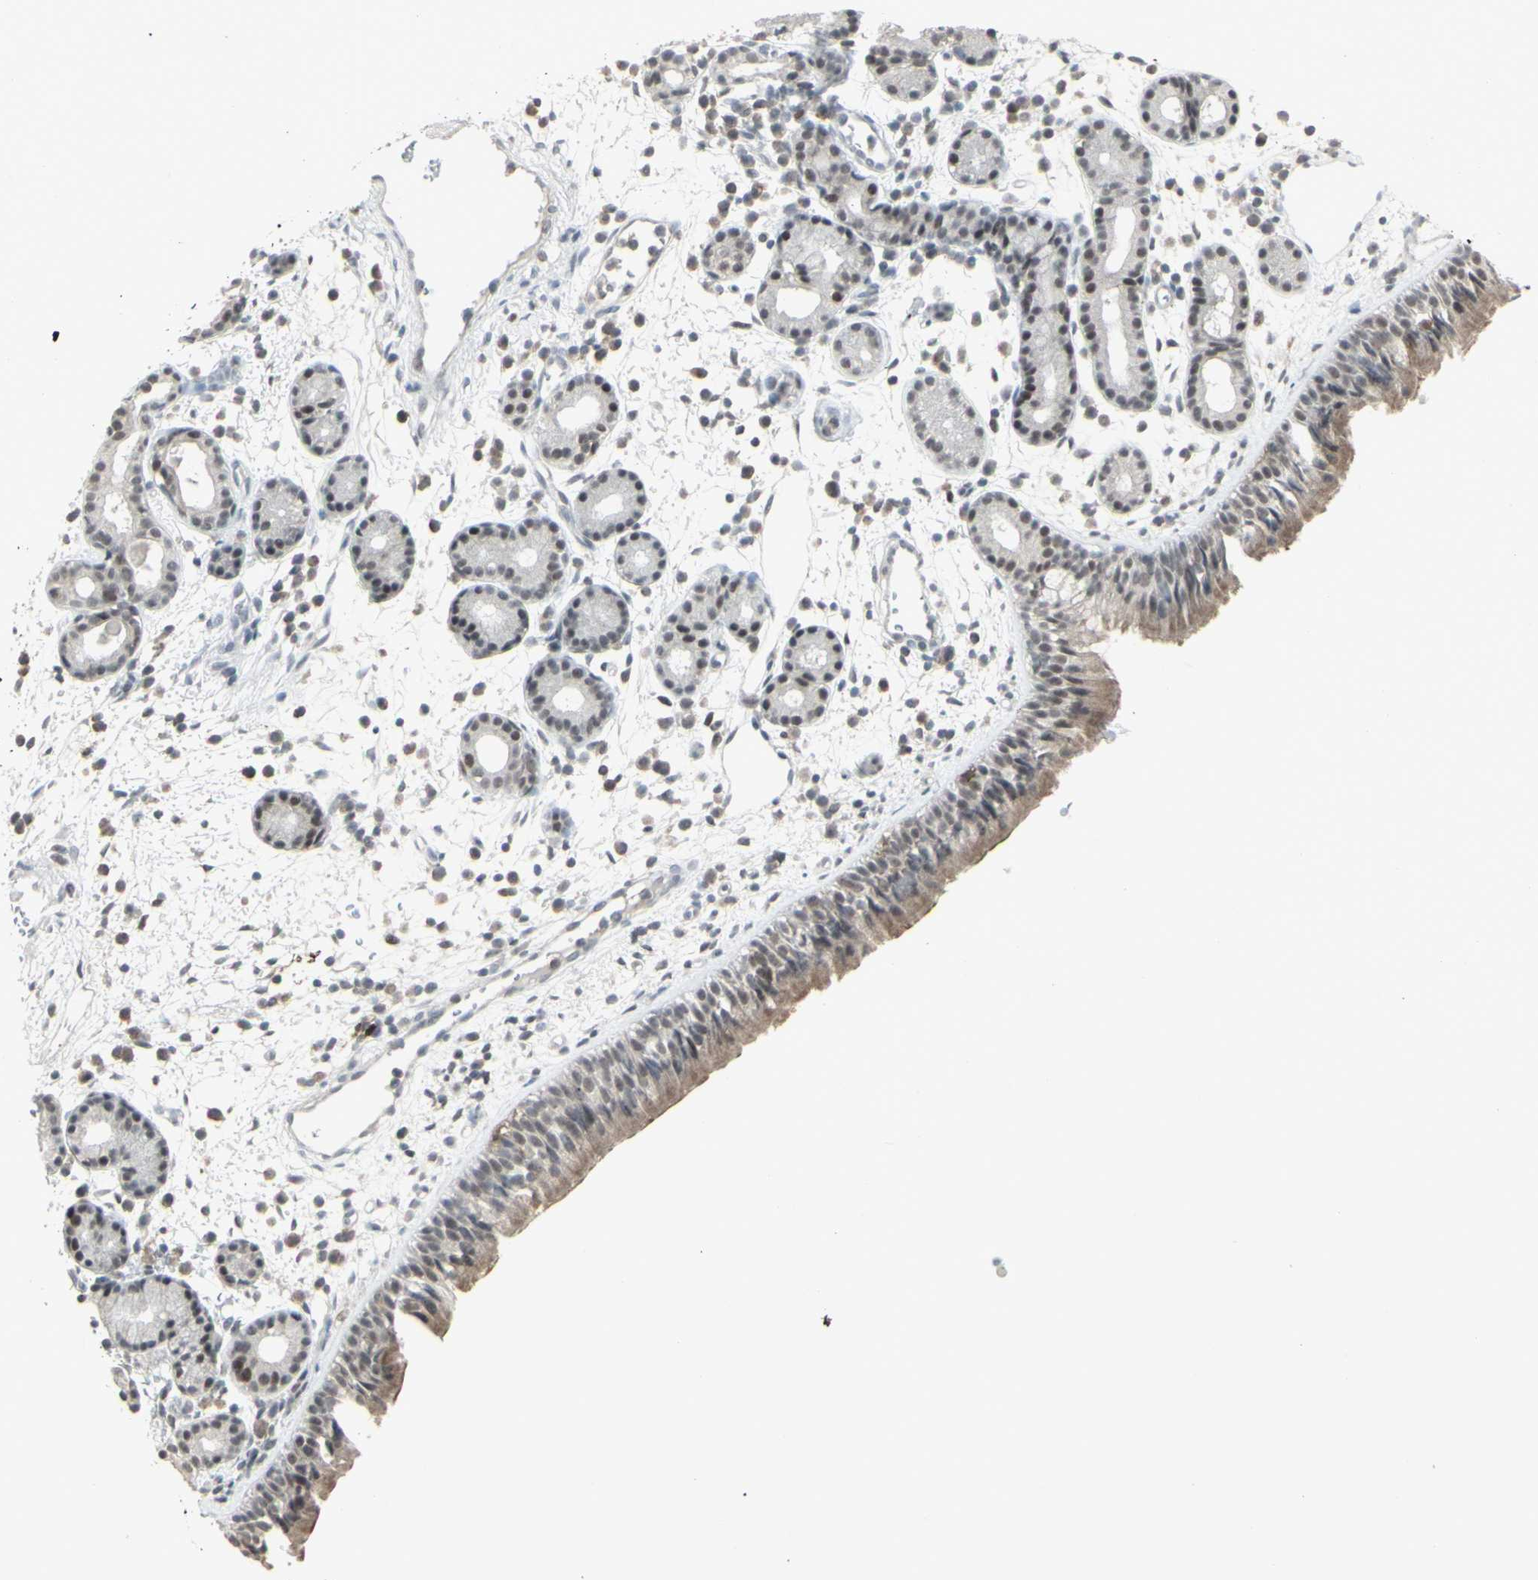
{"staining": {"intensity": "moderate", "quantity": ">75%", "location": "cytoplasmic/membranous"}, "tissue": "nasopharynx", "cell_type": "Respiratory epithelial cells", "image_type": "normal", "snomed": [{"axis": "morphology", "description": "Normal tissue, NOS"}, {"axis": "morphology", "description": "Inflammation, NOS"}, {"axis": "topography", "description": "Nasopharynx"}], "caption": "IHC of normal nasopharynx reveals medium levels of moderate cytoplasmic/membranous staining in approximately >75% of respiratory epithelial cells. Immunohistochemistry stains the protein in brown and the nuclei are stained blue.", "gene": "SAMSN1", "patient": {"sex": "female", "age": 55}}